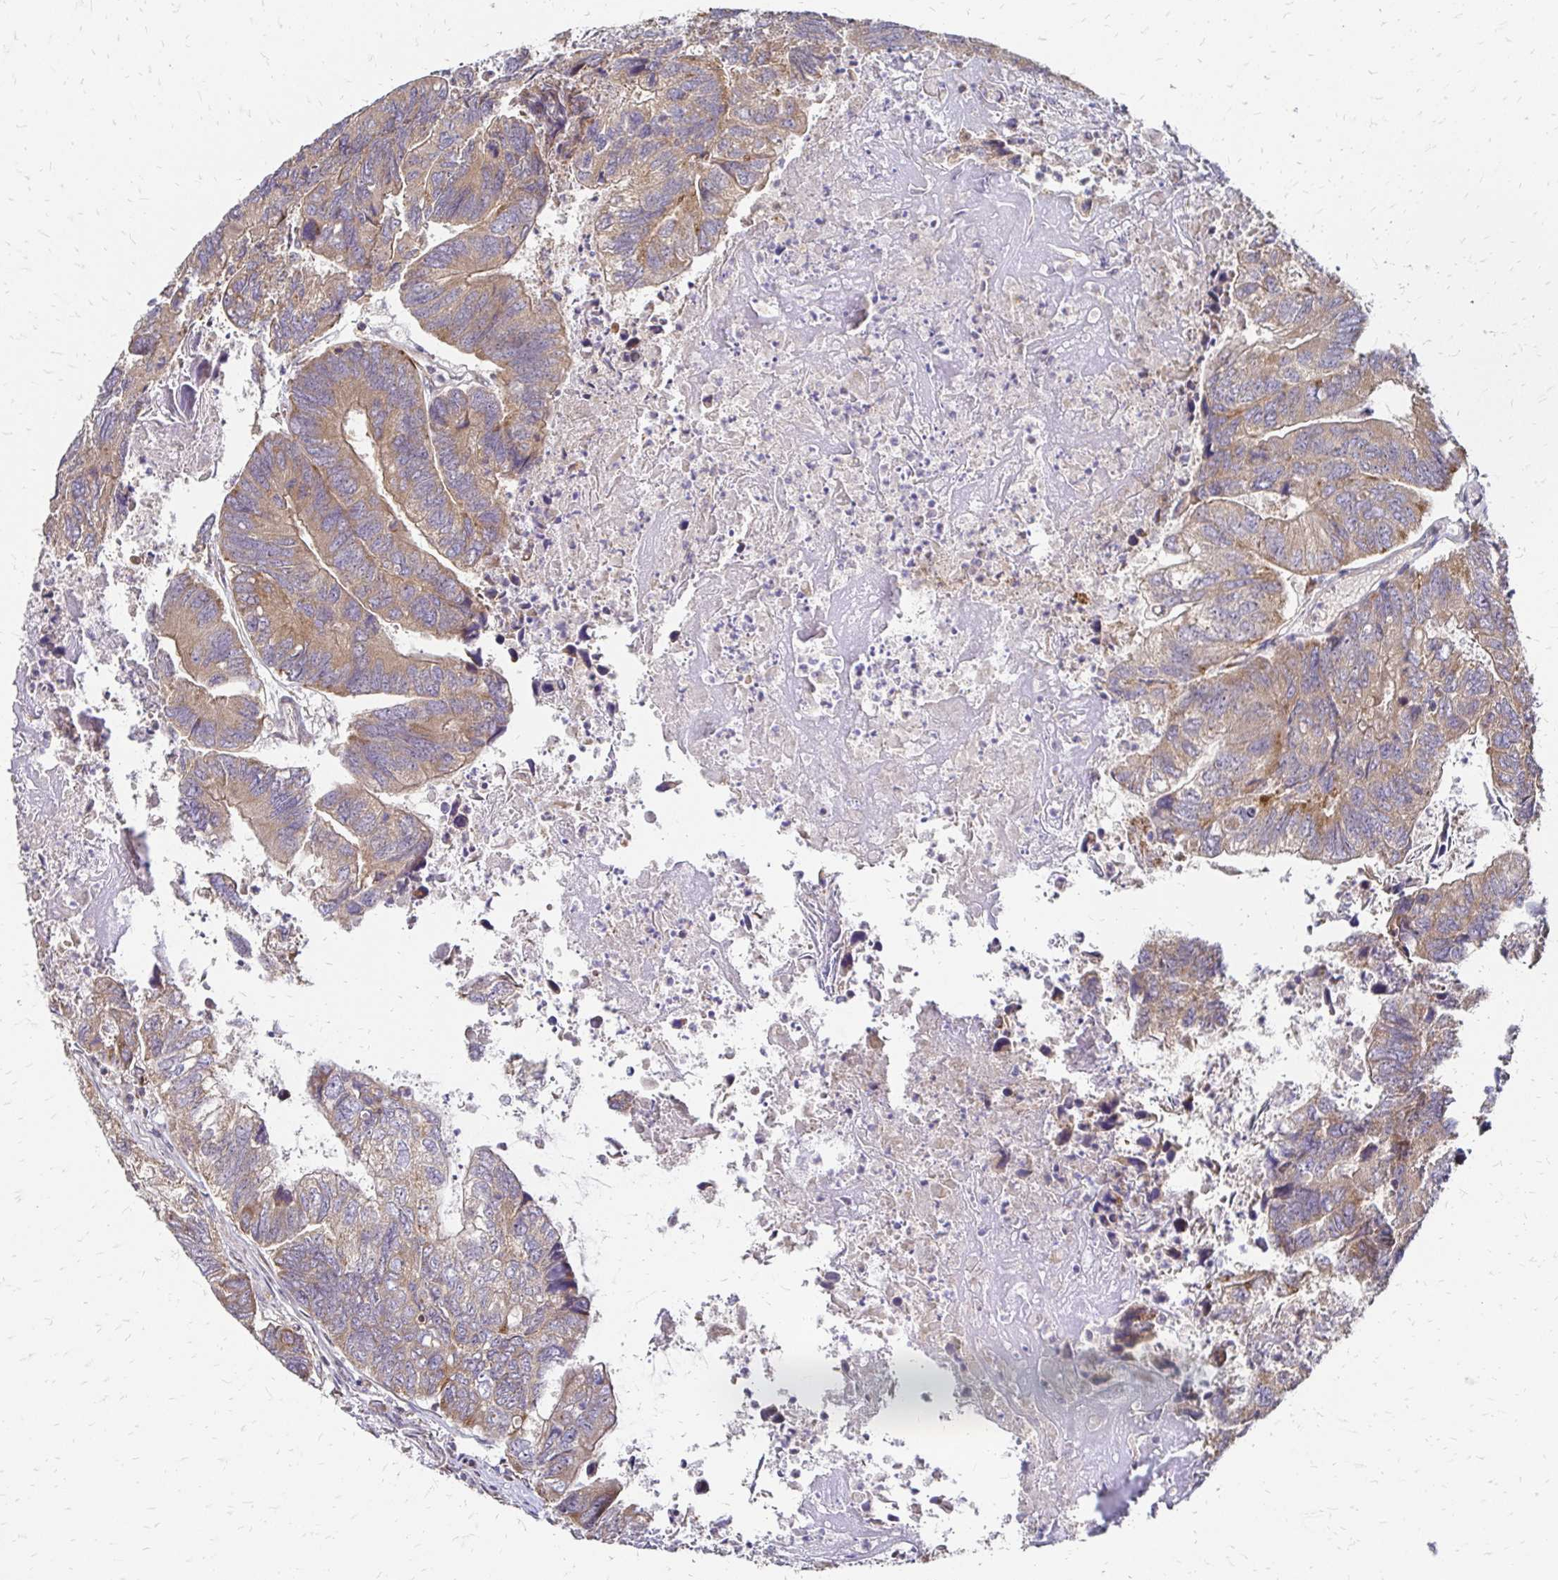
{"staining": {"intensity": "moderate", "quantity": ">75%", "location": "cytoplasmic/membranous"}, "tissue": "colorectal cancer", "cell_type": "Tumor cells", "image_type": "cancer", "snomed": [{"axis": "morphology", "description": "Adenocarcinoma, NOS"}, {"axis": "topography", "description": "Colon"}], "caption": "A histopathology image of colorectal cancer stained for a protein exhibits moderate cytoplasmic/membranous brown staining in tumor cells. Nuclei are stained in blue.", "gene": "ZW10", "patient": {"sex": "female", "age": 67}}